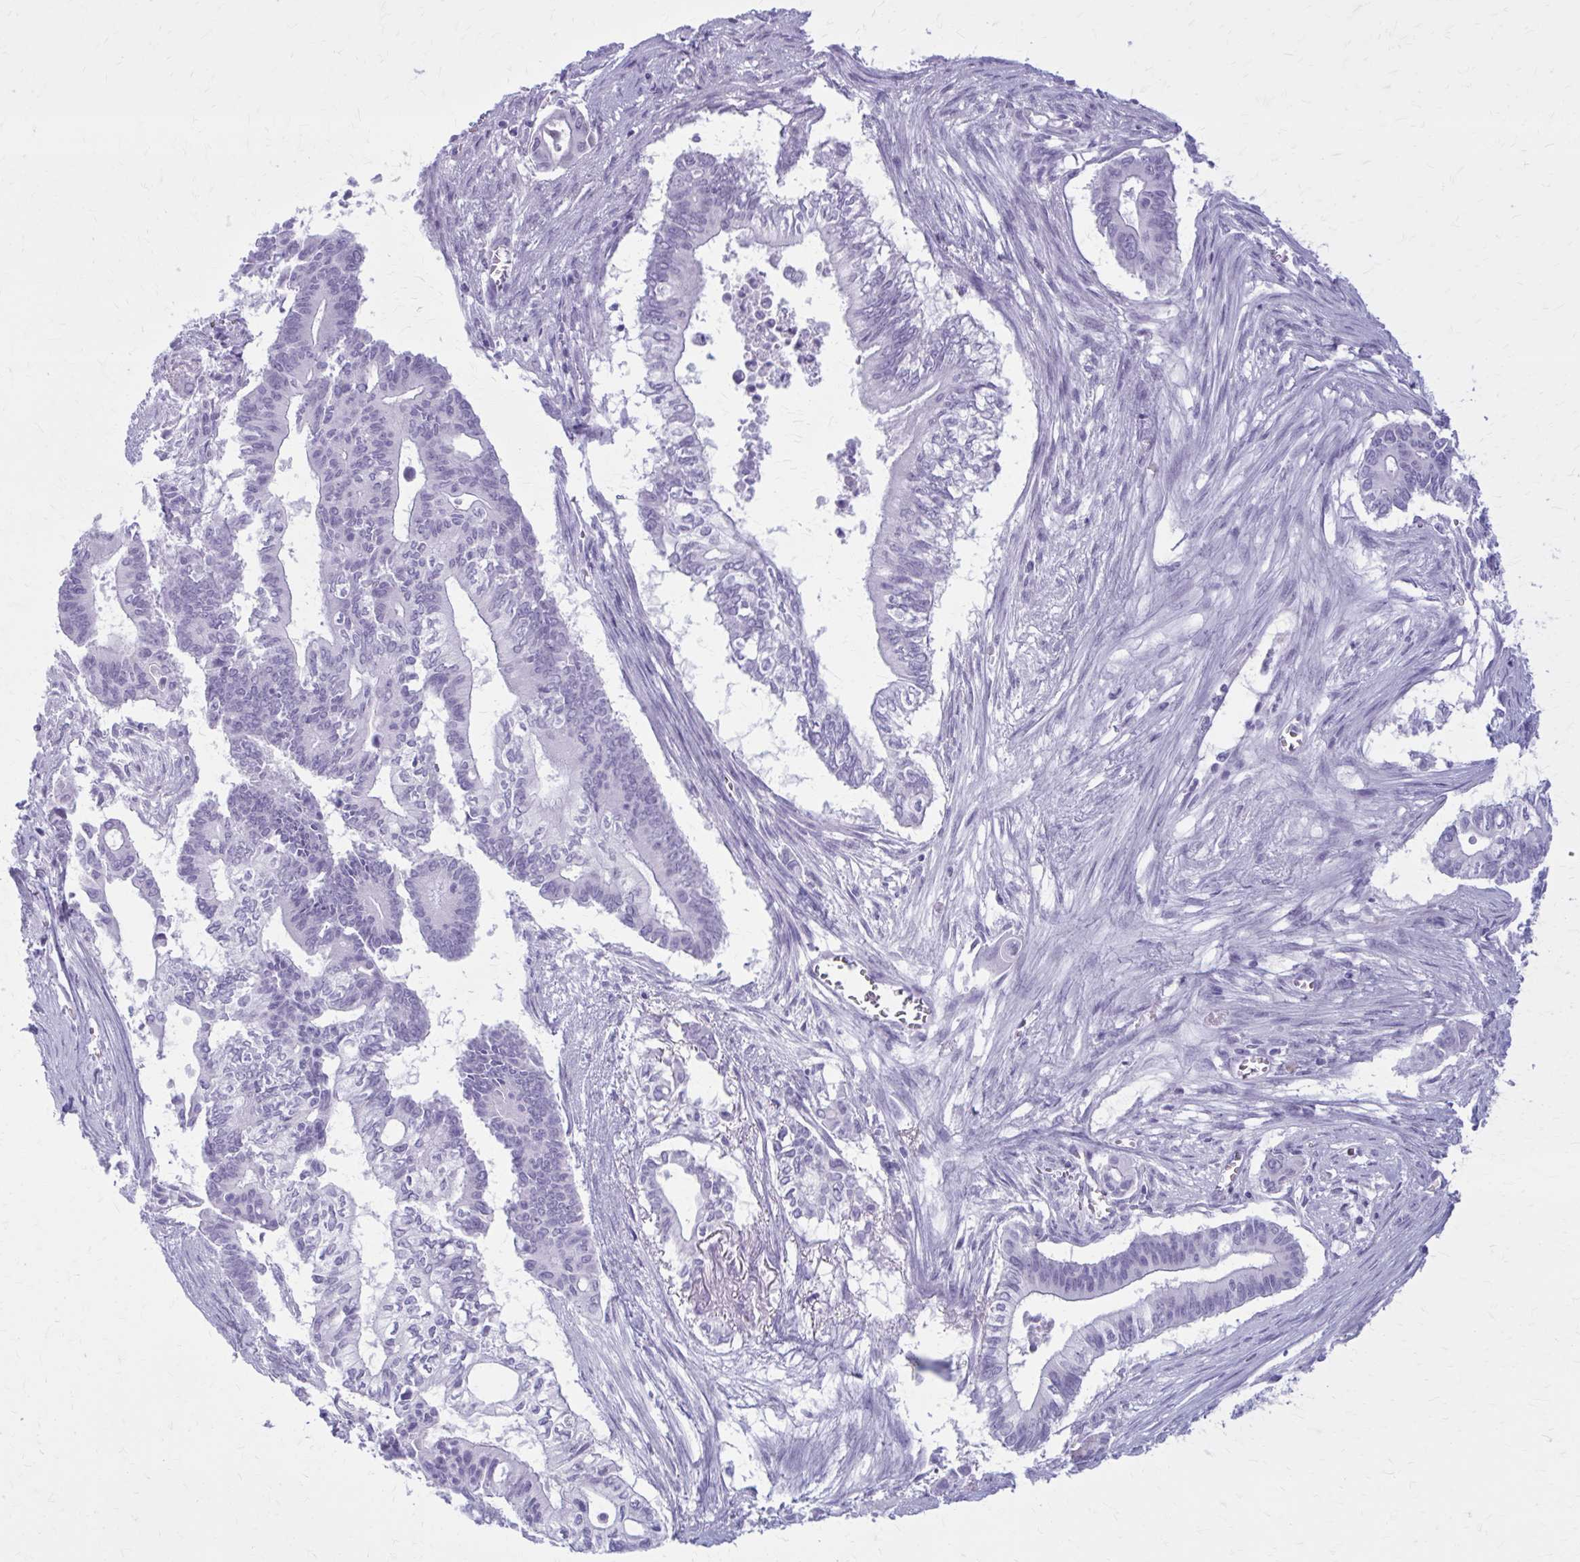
{"staining": {"intensity": "negative", "quantity": "none", "location": "none"}, "tissue": "pancreatic cancer", "cell_type": "Tumor cells", "image_type": "cancer", "snomed": [{"axis": "morphology", "description": "Adenocarcinoma, NOS"}, {"axis": "topography", "description": "Pancreas"}], "caption": "DAB immunohistochemical staining of pancreatic cancer (adenocarcinoma) shows no significant expression in tumor cells.", "gene": "ZDHHC7", "patient": {"sex": "male", "age": 68}}